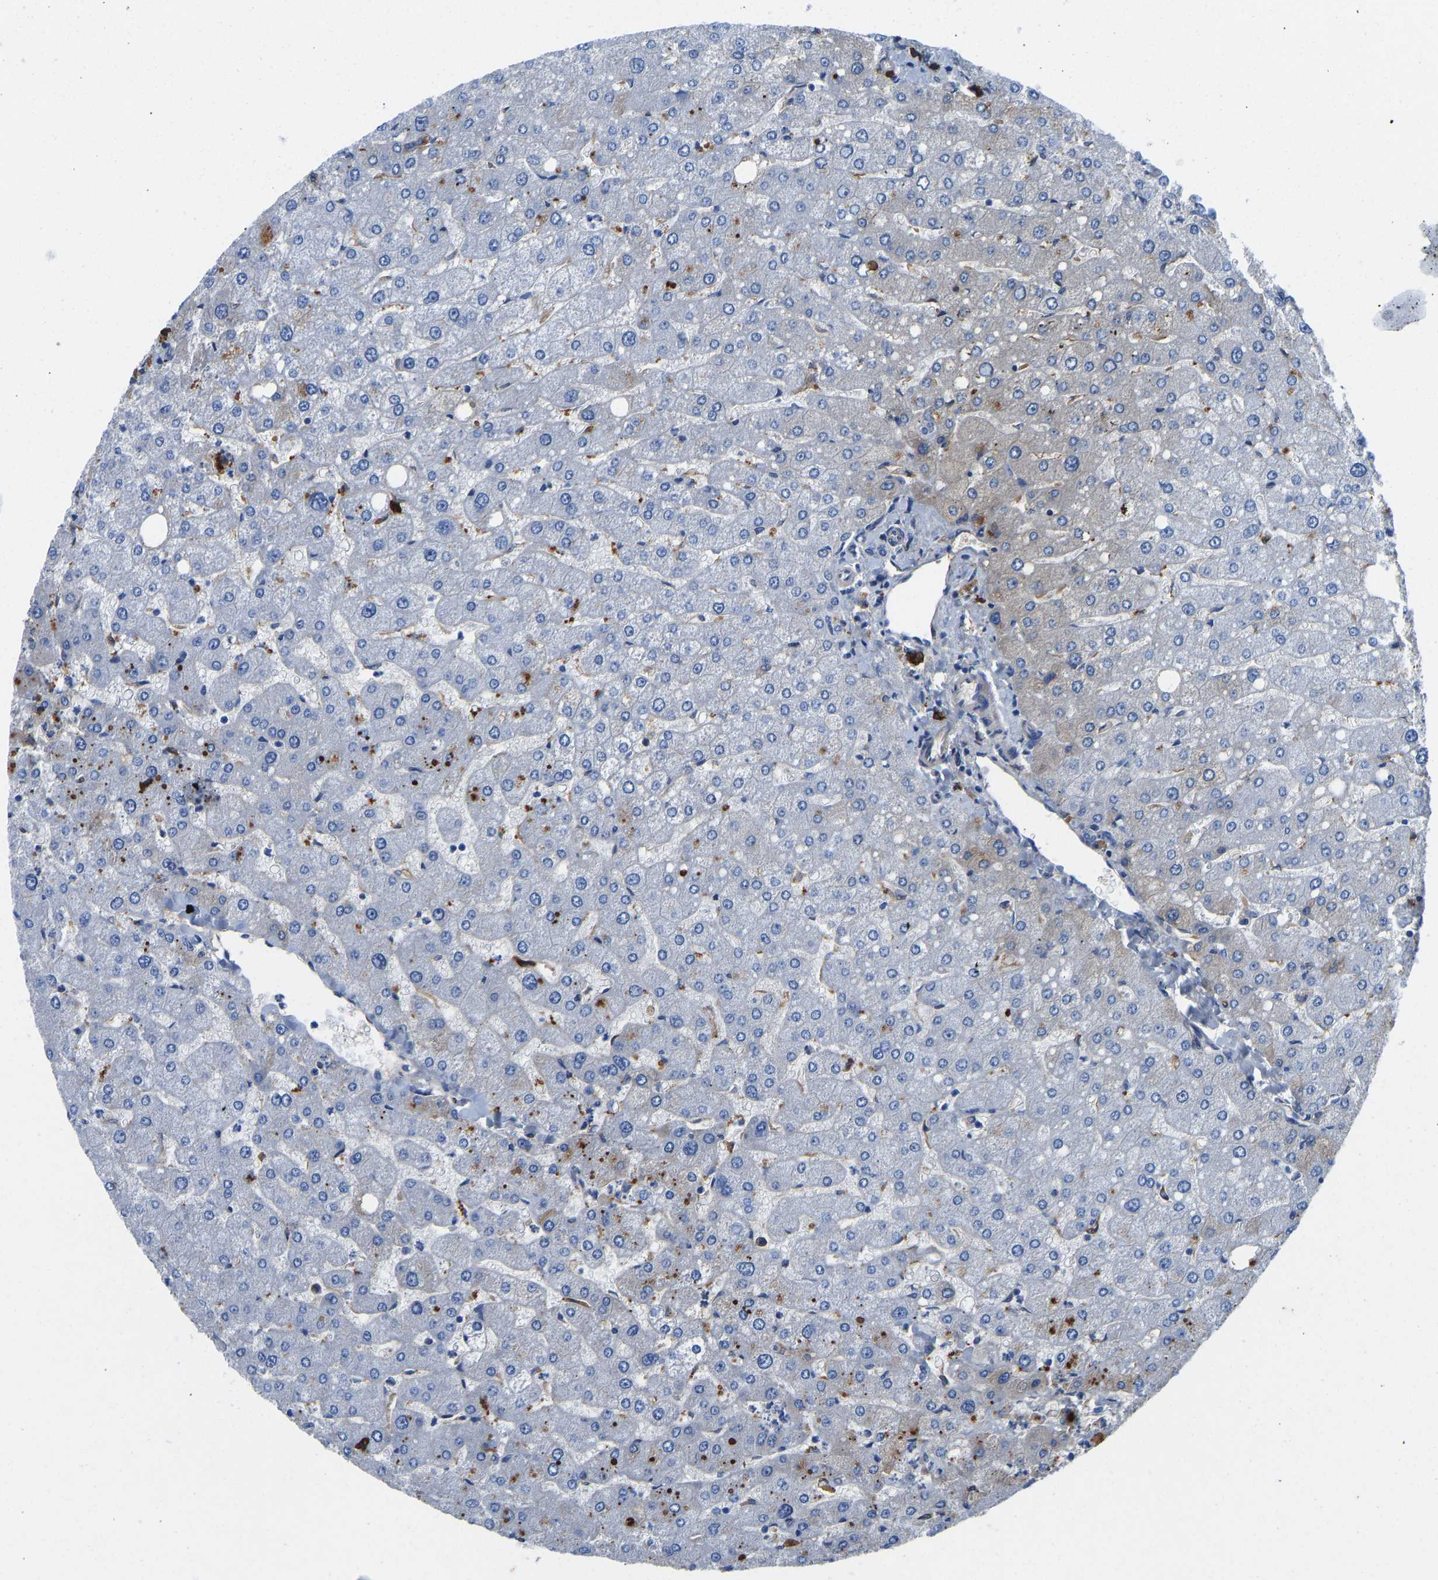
{"staining": {"intensity": "negative", "quantity": "none", "location": "none"}, "tissue": "liver", "cell_type": "Cholangiocytes", "image_type": "normal", "snomed": [{"axis": "morphology", "description": "Normal tissue, NOS"}, {"axis": "topography", "description": "Liver"}], "caption": "Protein analysis of normal liver demonstrates no significant staining in cholangiocytes. (DAB (3,3'-diaminobenzidine) immunohistochemistry visualized using brightfield microscopy, high magnification).", "gene": "HSPG2", "patient": {"sex": "male", "age": 55}}